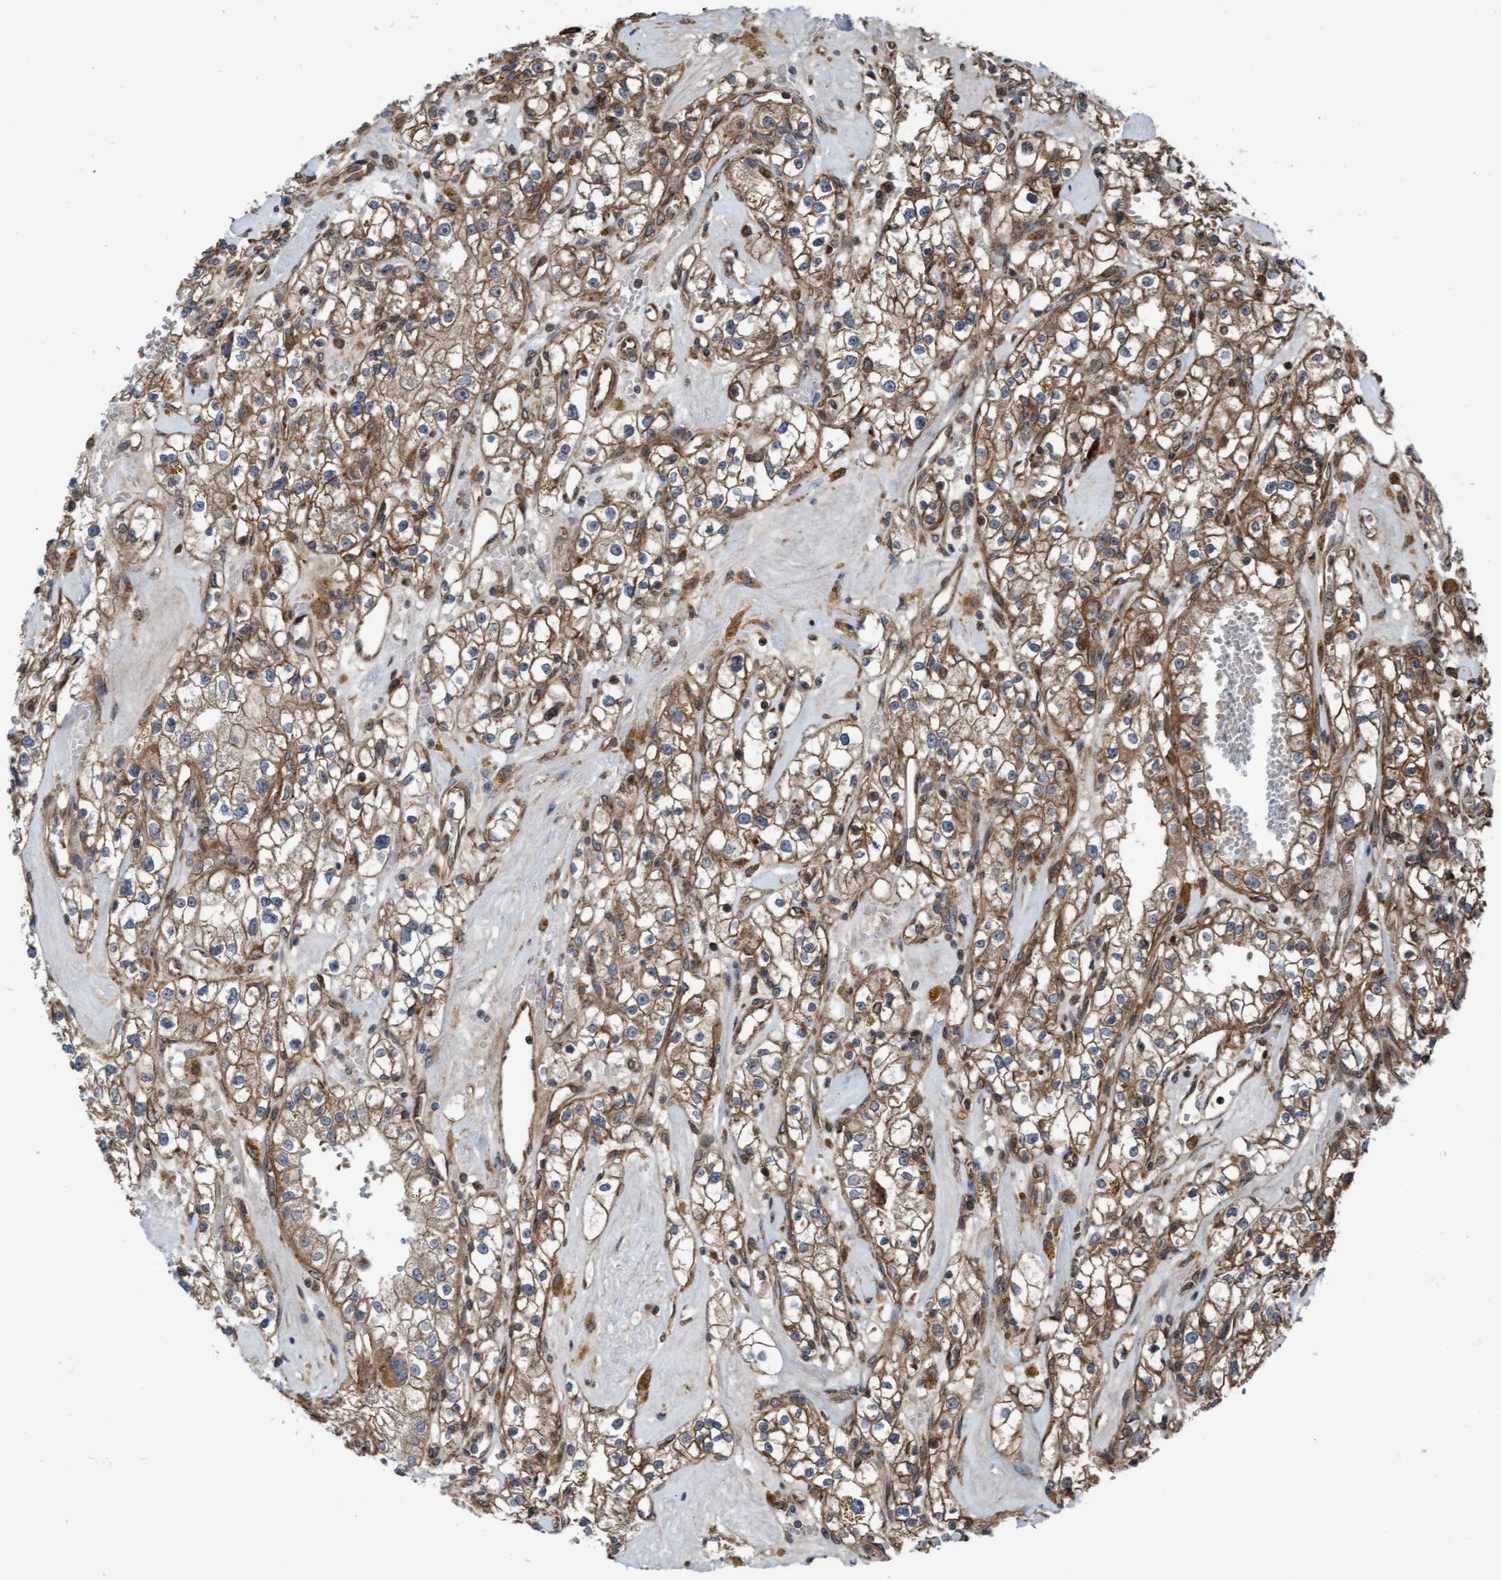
{"staining": {"intensity": "moderate", "quantity": ">75%", "location": "cytoplasmic/membranous"}, "tissue": "renal cancer", "cell_type": "Tumor cells", "image_type": "cancer", "snomed": [{"axis": "morphology", "description": "Adenocarcinoma, NOS"}, {"axis": "topography", "description": "Kidney"}], "caption": "Approximately >75% of tumor cells in renal cancer reveal moderate cytoplasmic/membranous protein expression as visualized by brown immunohistochemical staining.", "gene": "RAP1GAP2", "patient": {"sex": "male", "age": 56}}